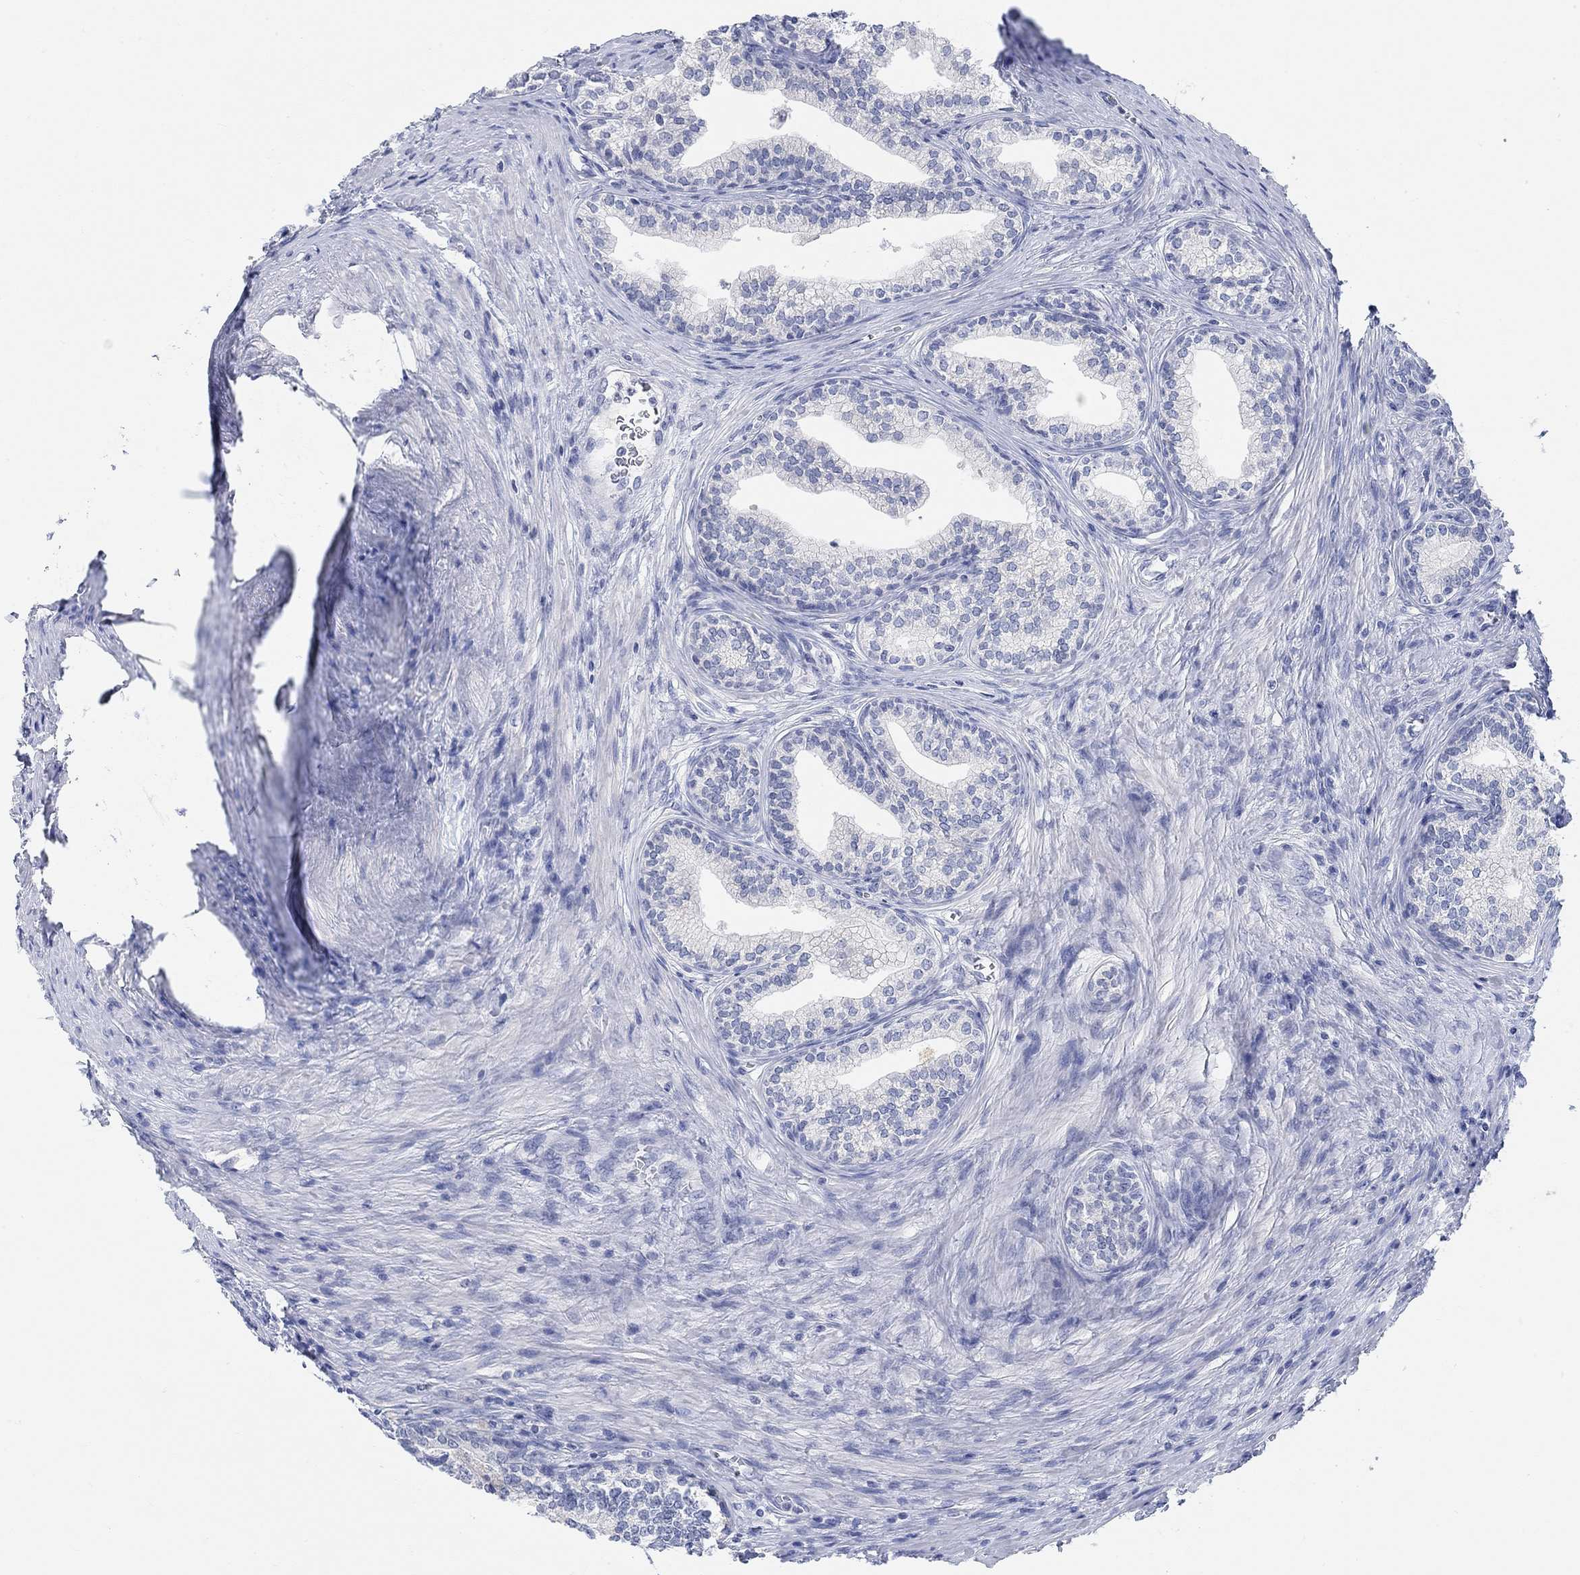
{"staining": {"intensity": "negative", "quantity": "none", "location": "none"}, "tissue": "prostate", "cell_type": "Glandular cells", "image_type": "normal", "snomed": [{"axis": "morphology", "description": "Normal tissue, NOS"}, {"axis": "topography", "description": "Prostate"}], "caption": "Micrograph shows no protein positivity in glandular cells of normal prostate. (DAB IHC with hematoxylin counter stain).", "gene": "ATP6V1E2", "patient": {"sex": "male", "age": 65}}